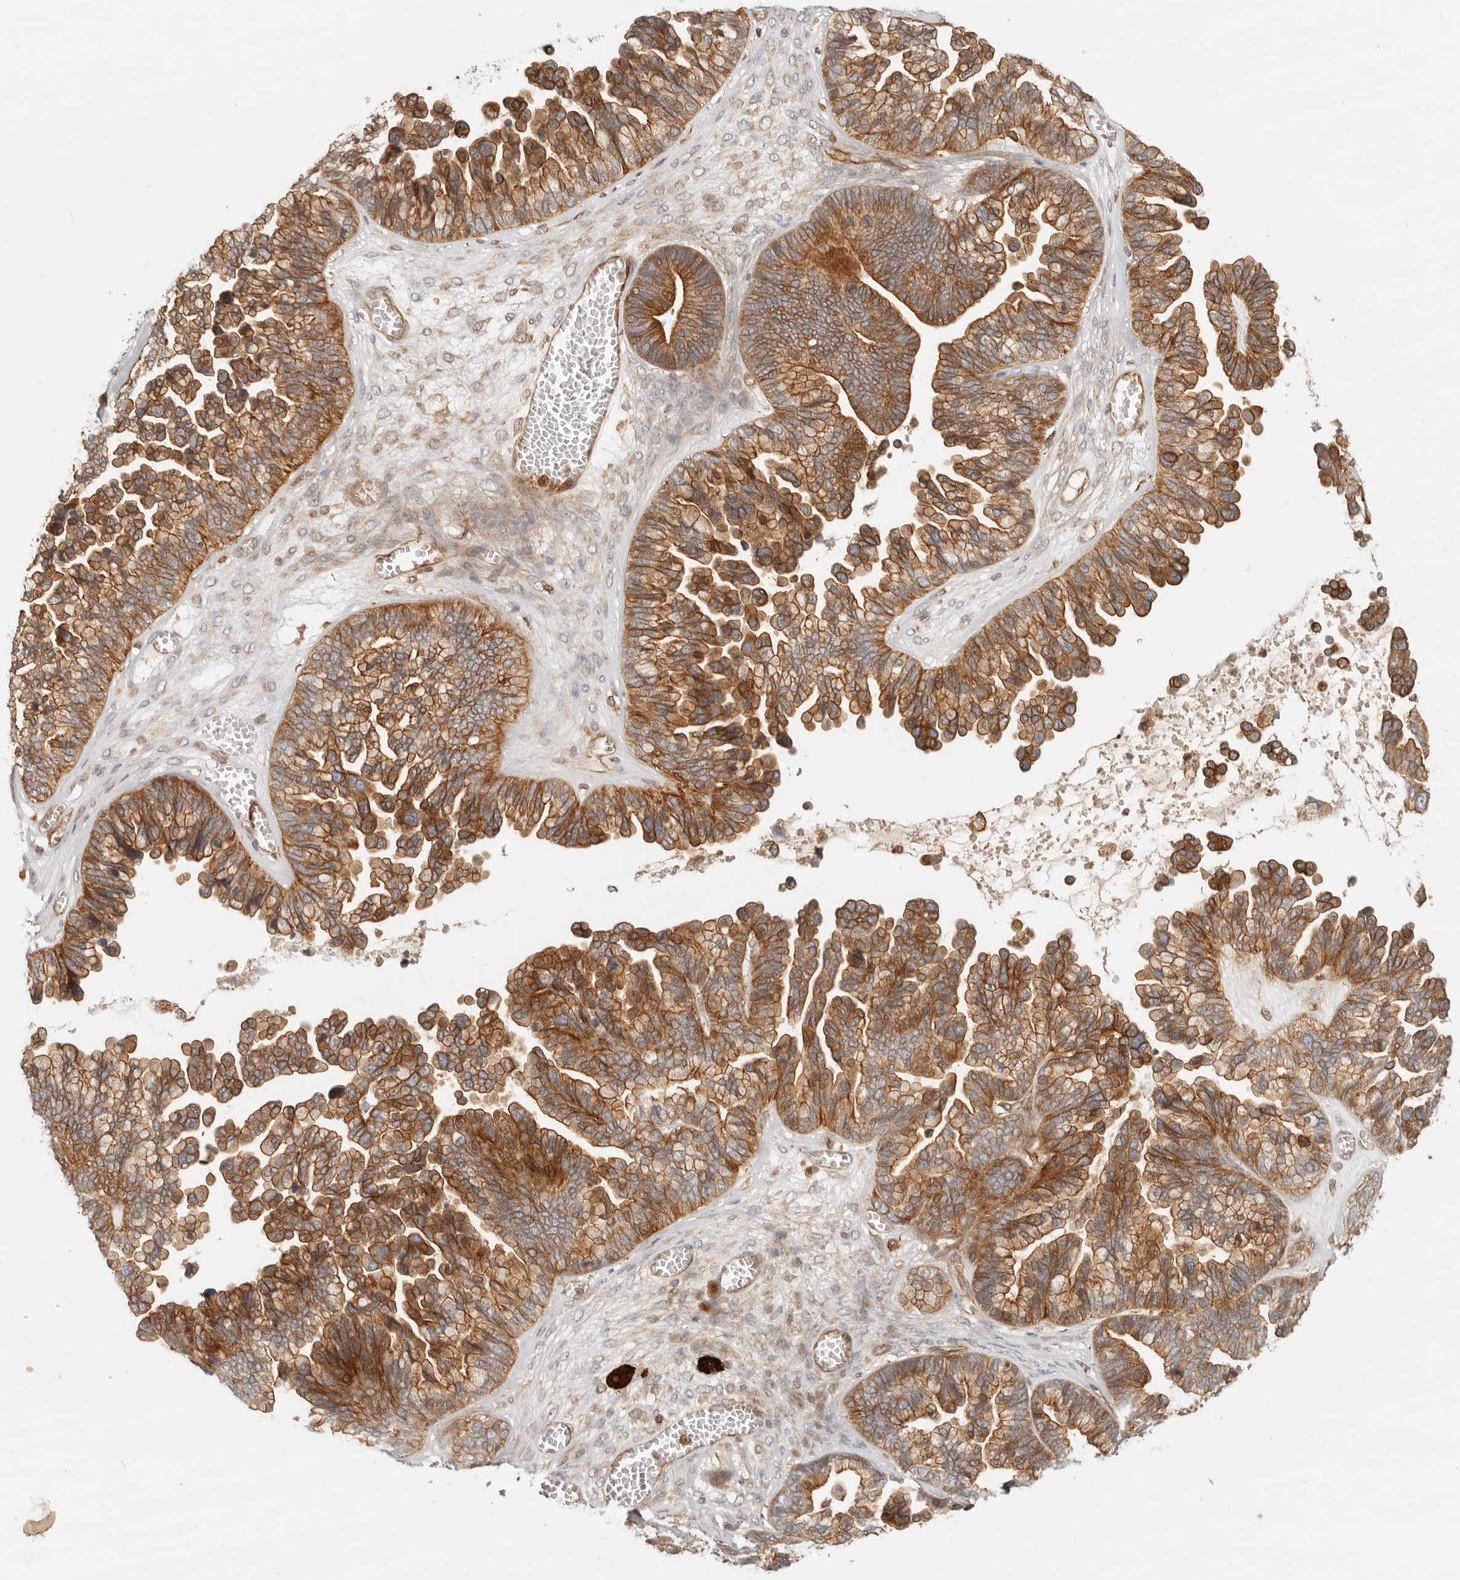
{"staining": {"intensity": "strong", "quantity": ">75%", "location": "cytoplasmic/membranous"}, "tissue": "ovarian cancer", "cell_type": "Tumor cells", "image_type": "cancer", "snomed": [{"axis": "morphology", "description": "Cystadenocarcinoma, serous, NOS"}, {"axis": "topography", "description": "Ovary"}], "caption": "Ovarian cancer stained with IHC exhibits strong cytoplasmic/membranous expression in approximately >75% of tumor cells.", "gene": "UFSP1", "patient": {"sex": "female", "age": 56}}